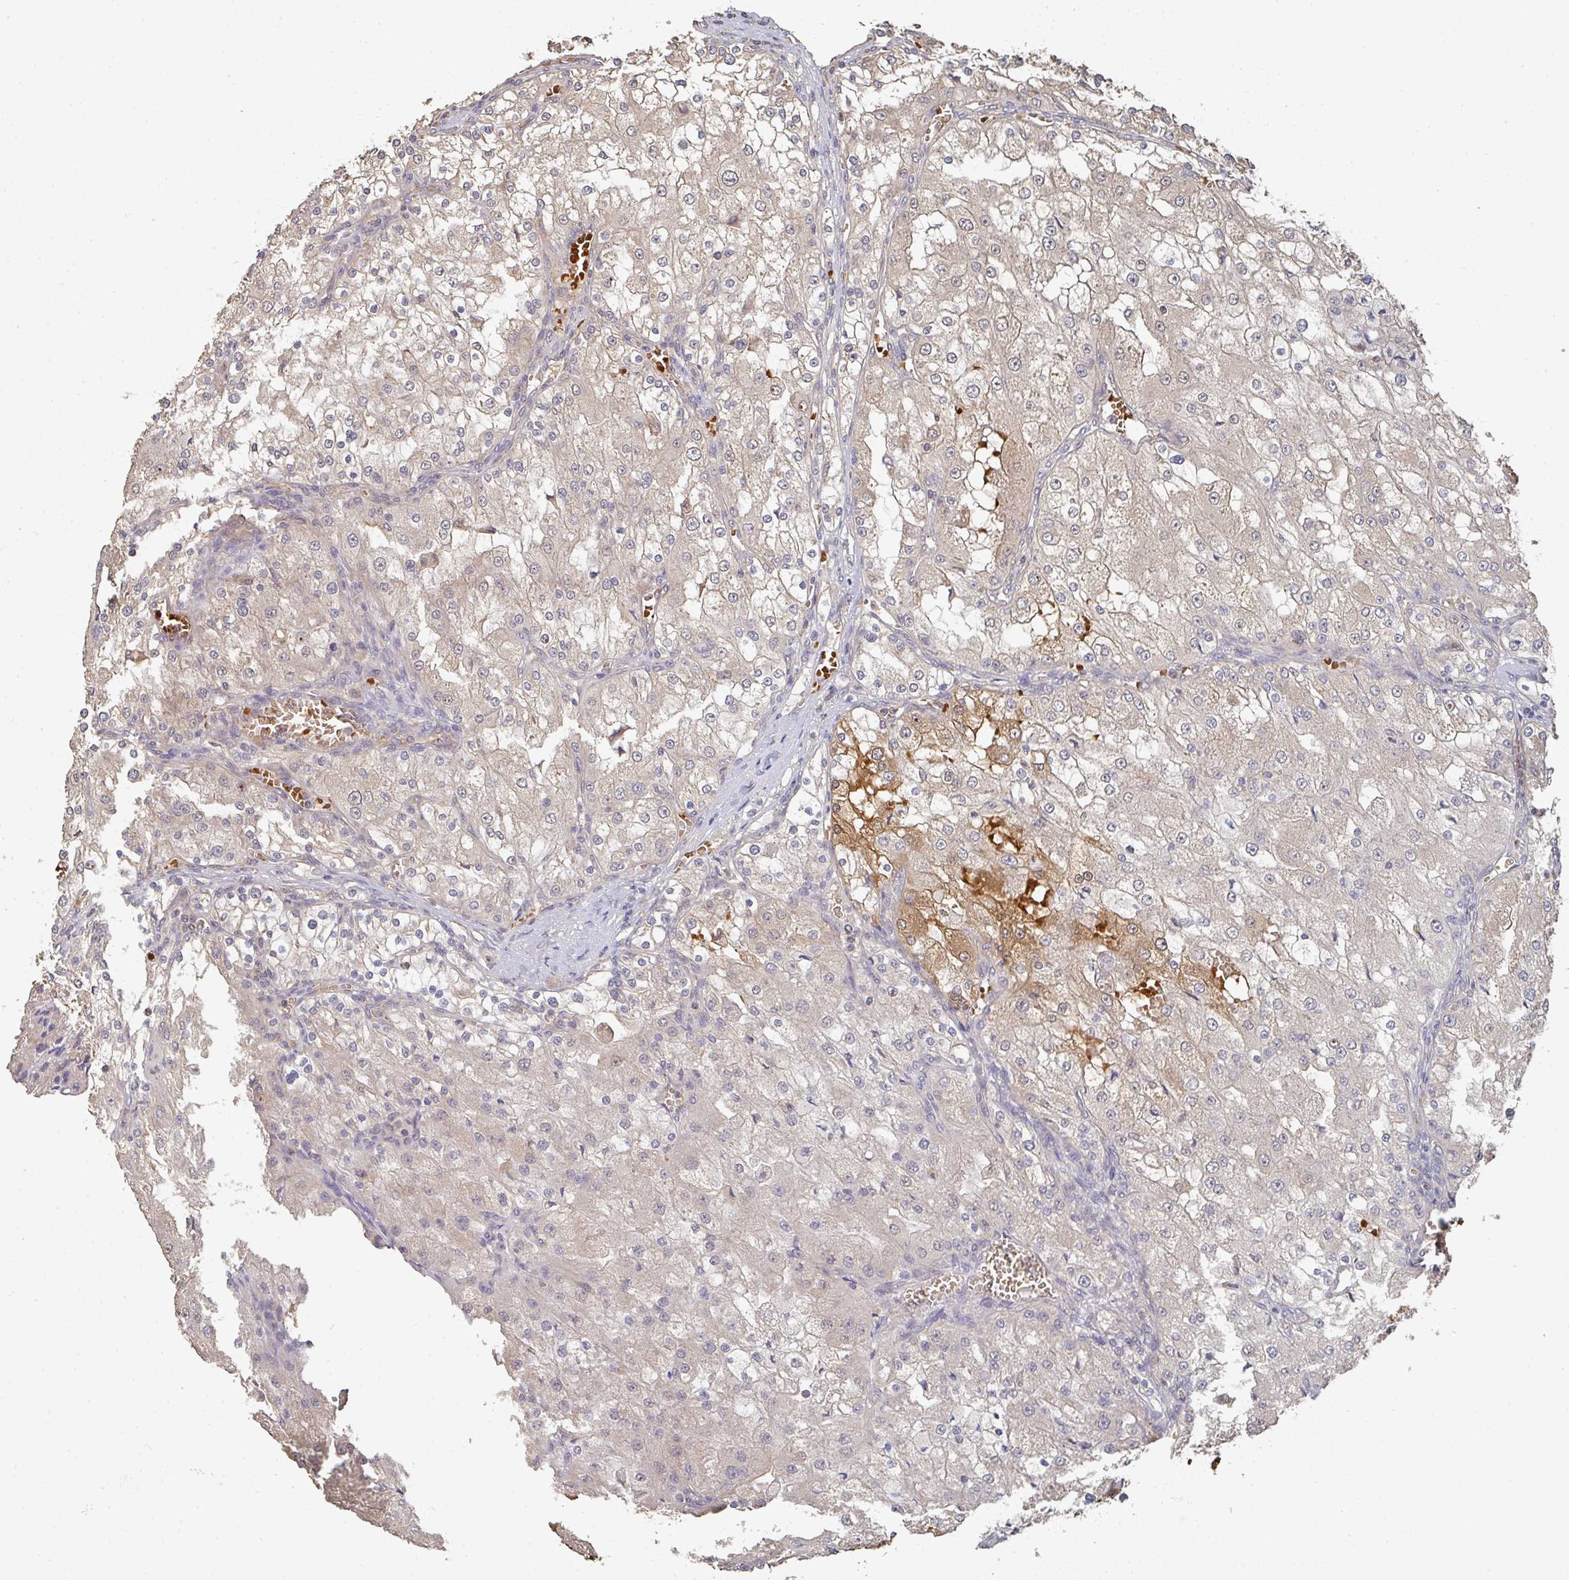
{"staining": {"intensity": "moderate", "quantity": "<25%", "location": "cytoplasmic/membranous"}, "tissue": "renal cancer", "cell_type": "Tumor cells", "image_type": "cancer", "snomed": [{"axis": "morphology", "description": "Adenocarcinoma, NOS"}, {"axis": "topography", "description": "Kidney"}], "caption": "Adenocarcinoma (renal) tissue demonstrates moderate cytoplasmic/membranous staining in about <25% of tumor cells, visualized by immunohistochemistry.", "gene": "POLG", "patient": {"sex": "female", "age": 74}}